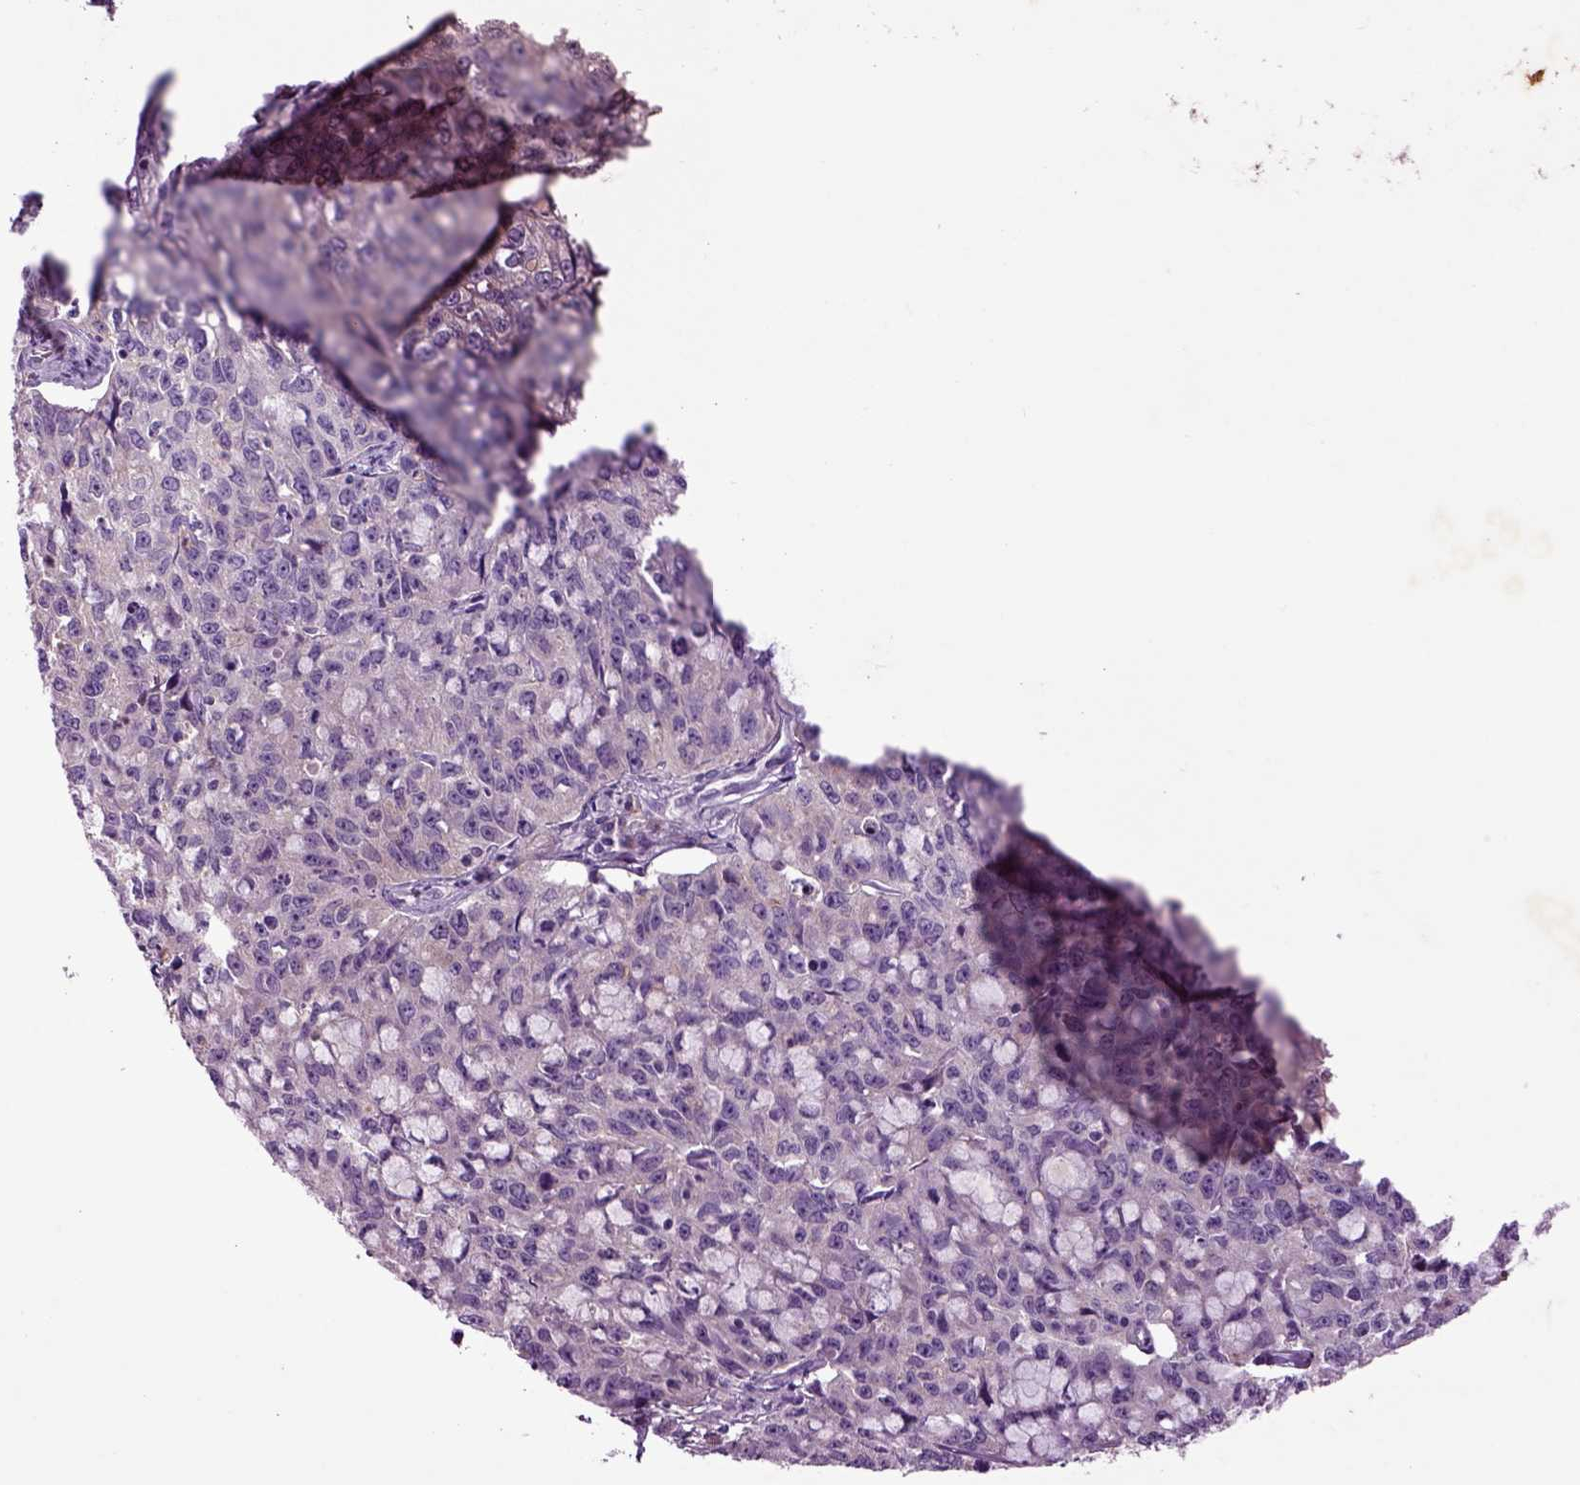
{"staining": {"intensity": "negative", "quantity": "none", "location": "none"}, "tissue": "cervical cancer", "cell_type": "Tumor cells", "image_type": "cancer", "snomed": [{"axis": "morphology", "description": "Squamous cell carcinoma, NOS"}, {"axis": "topography", "description": "Cervix"}], "caption": "High magnification brightfield microscopy of cervical cancer (squamous cell carcinoma) stained with DAB (brown) and counterstained with hematoxylin (blue): tumor cells show no significant staining.", "gene": "SPON1", "patient": {"sex": "female", "age": 28}}